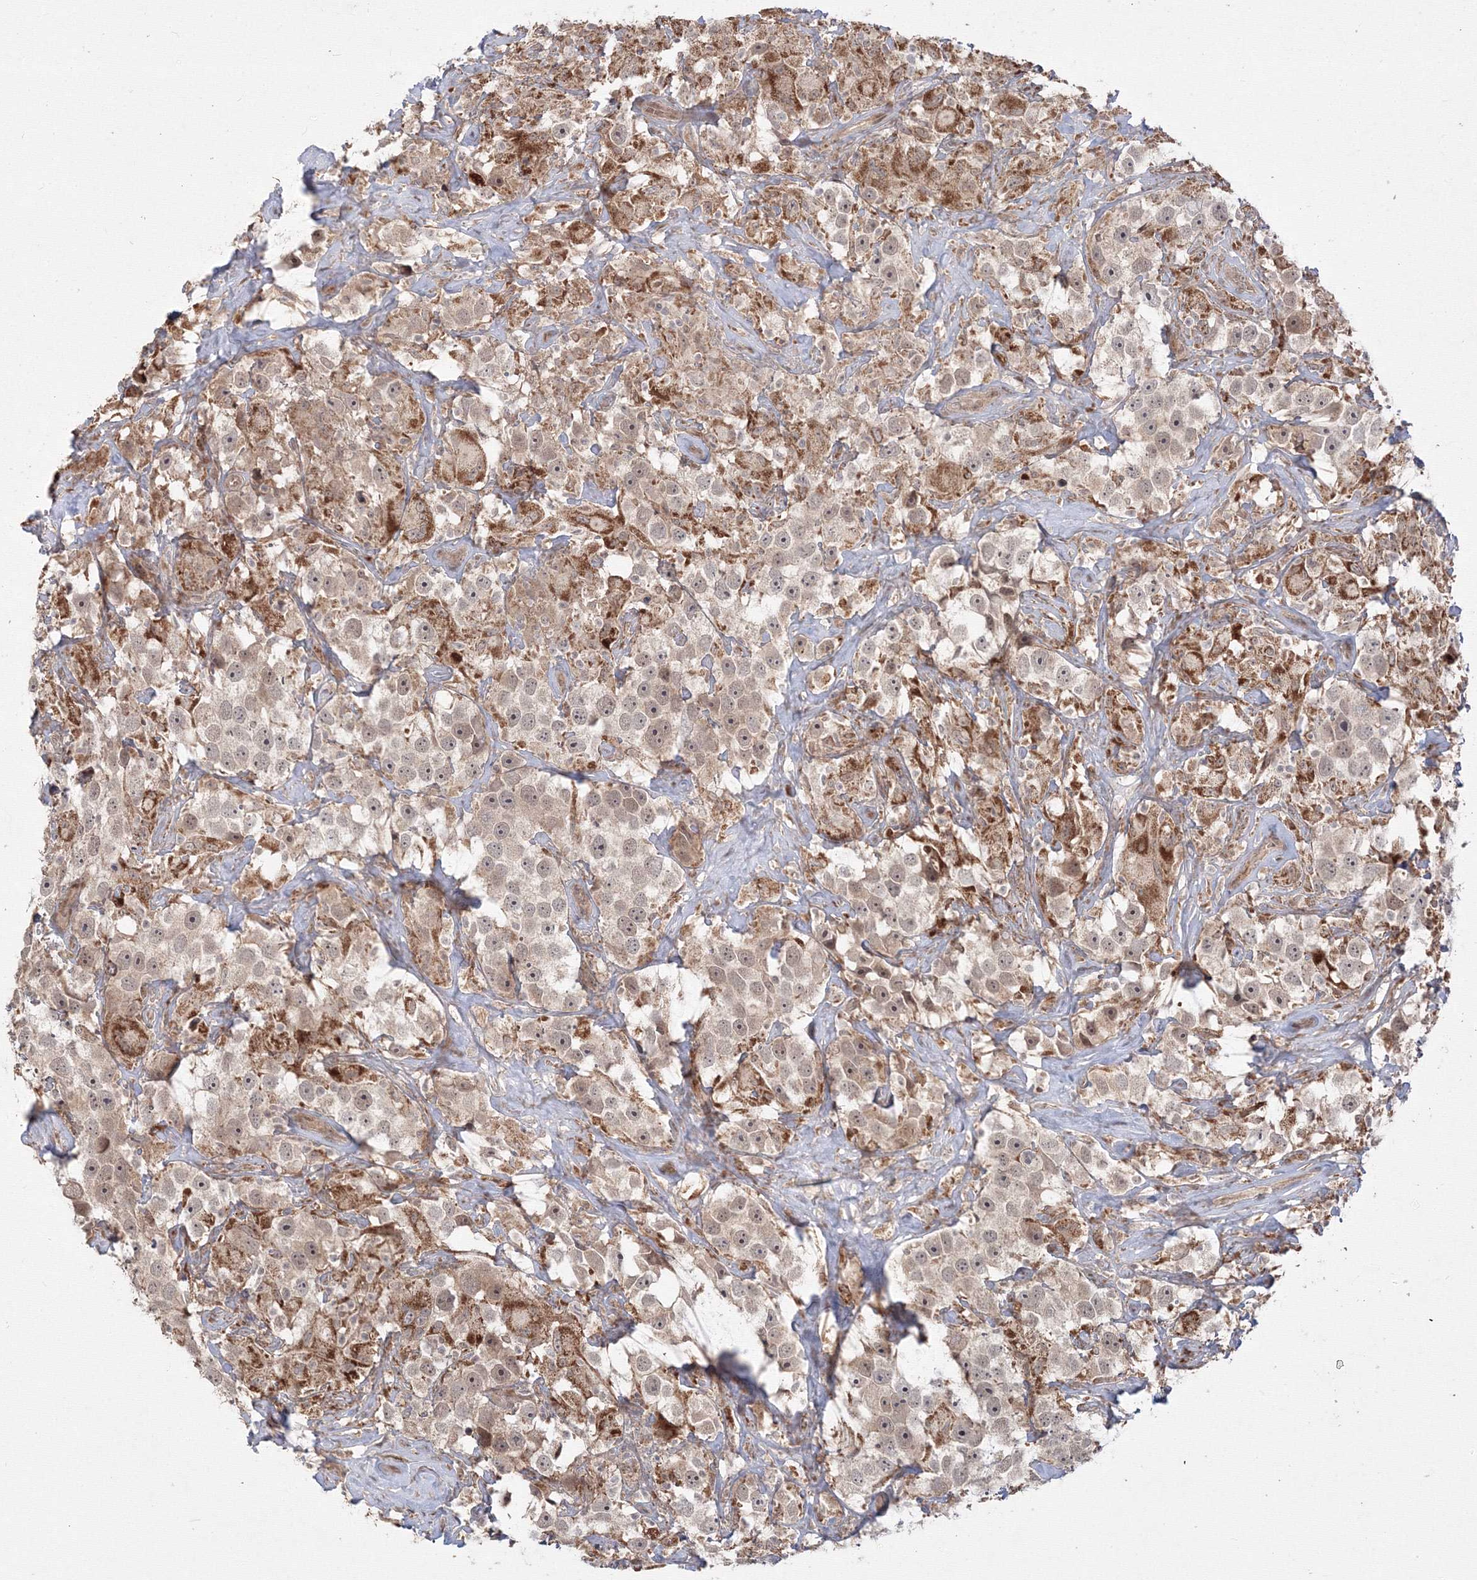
{"staining": {"intensity": "weak", "quantity": "25%-75%", "location": "nuclear"}, "tissue": "testis cancer", "cell_type": "Tumor cells", "image_type": "cancer", "snomed": [{"axis": "morphology", "description": "Seminoma, NOS"}, {"axis": "topography", "description": "Testis"}], "caption": "Weak nuclear protein expression is seen in approximately 25%-75% of tumor cells in testis seminoma.", "gene": "COPS4", "patient": {"sex": "male", "age": 49}}